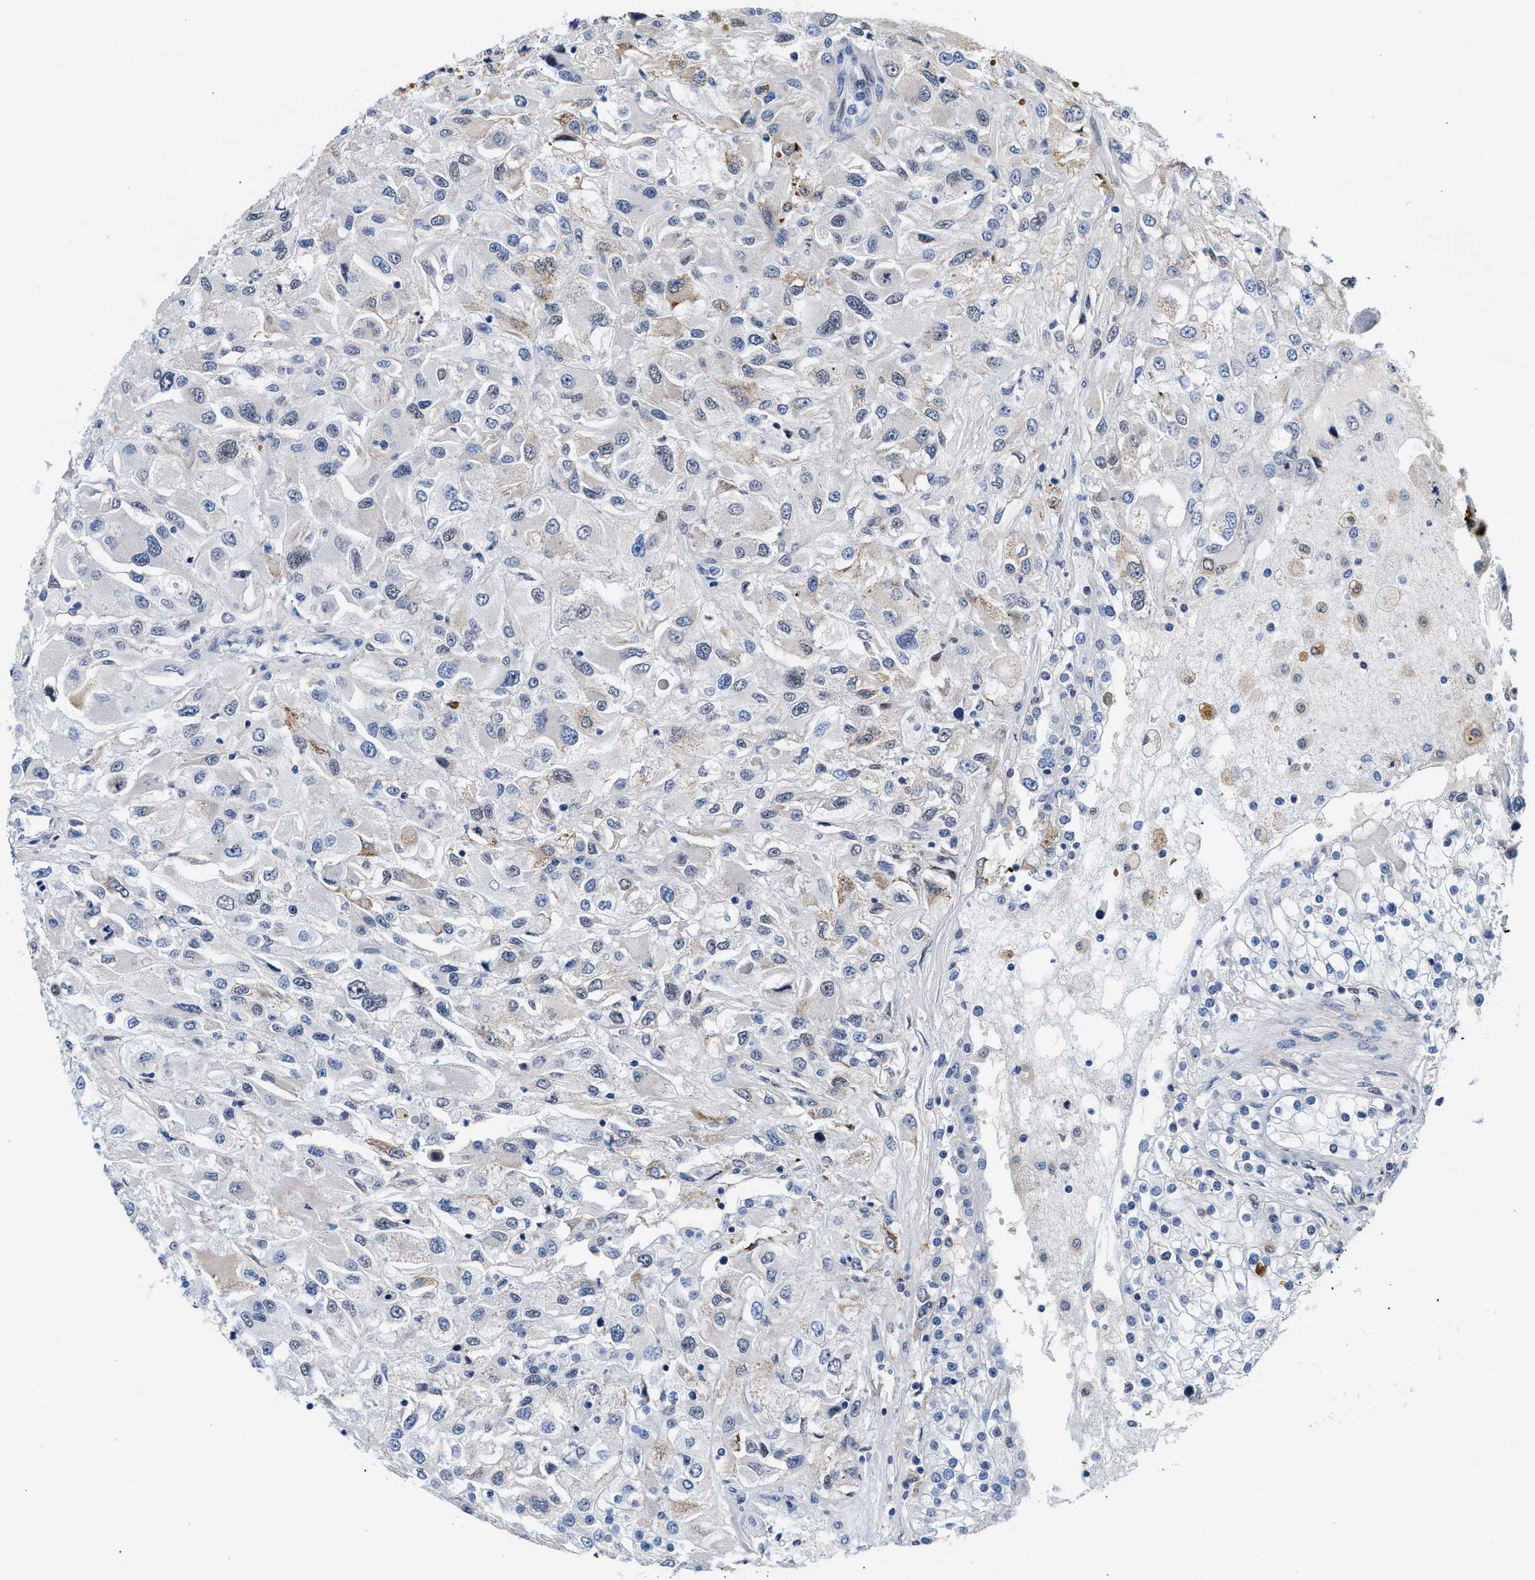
{"staining": {"intensity": "negative", "quantity": "none", "location": "none"}, "tissue": "renal cancer", "cell_type": "Tumor cells", "image_type": "cancer", "snomed": [{"axis": "morphology", "description": "Adenocarcinoma, NOS"}, {"axis": "topography", "description": "Kidney"}], "caption": "Immunohistochemistry (IHC) histopathology image of neoplastic tissue: human adenocarcinoma (renal) stained with DAB demonstrates no significant protein positivity in tumor cells. (Immunohistochemistry, brightfield microscopy, high magnification).", "gene": "ACTL7B", "patient": {"sex": "female", "age": 52}}